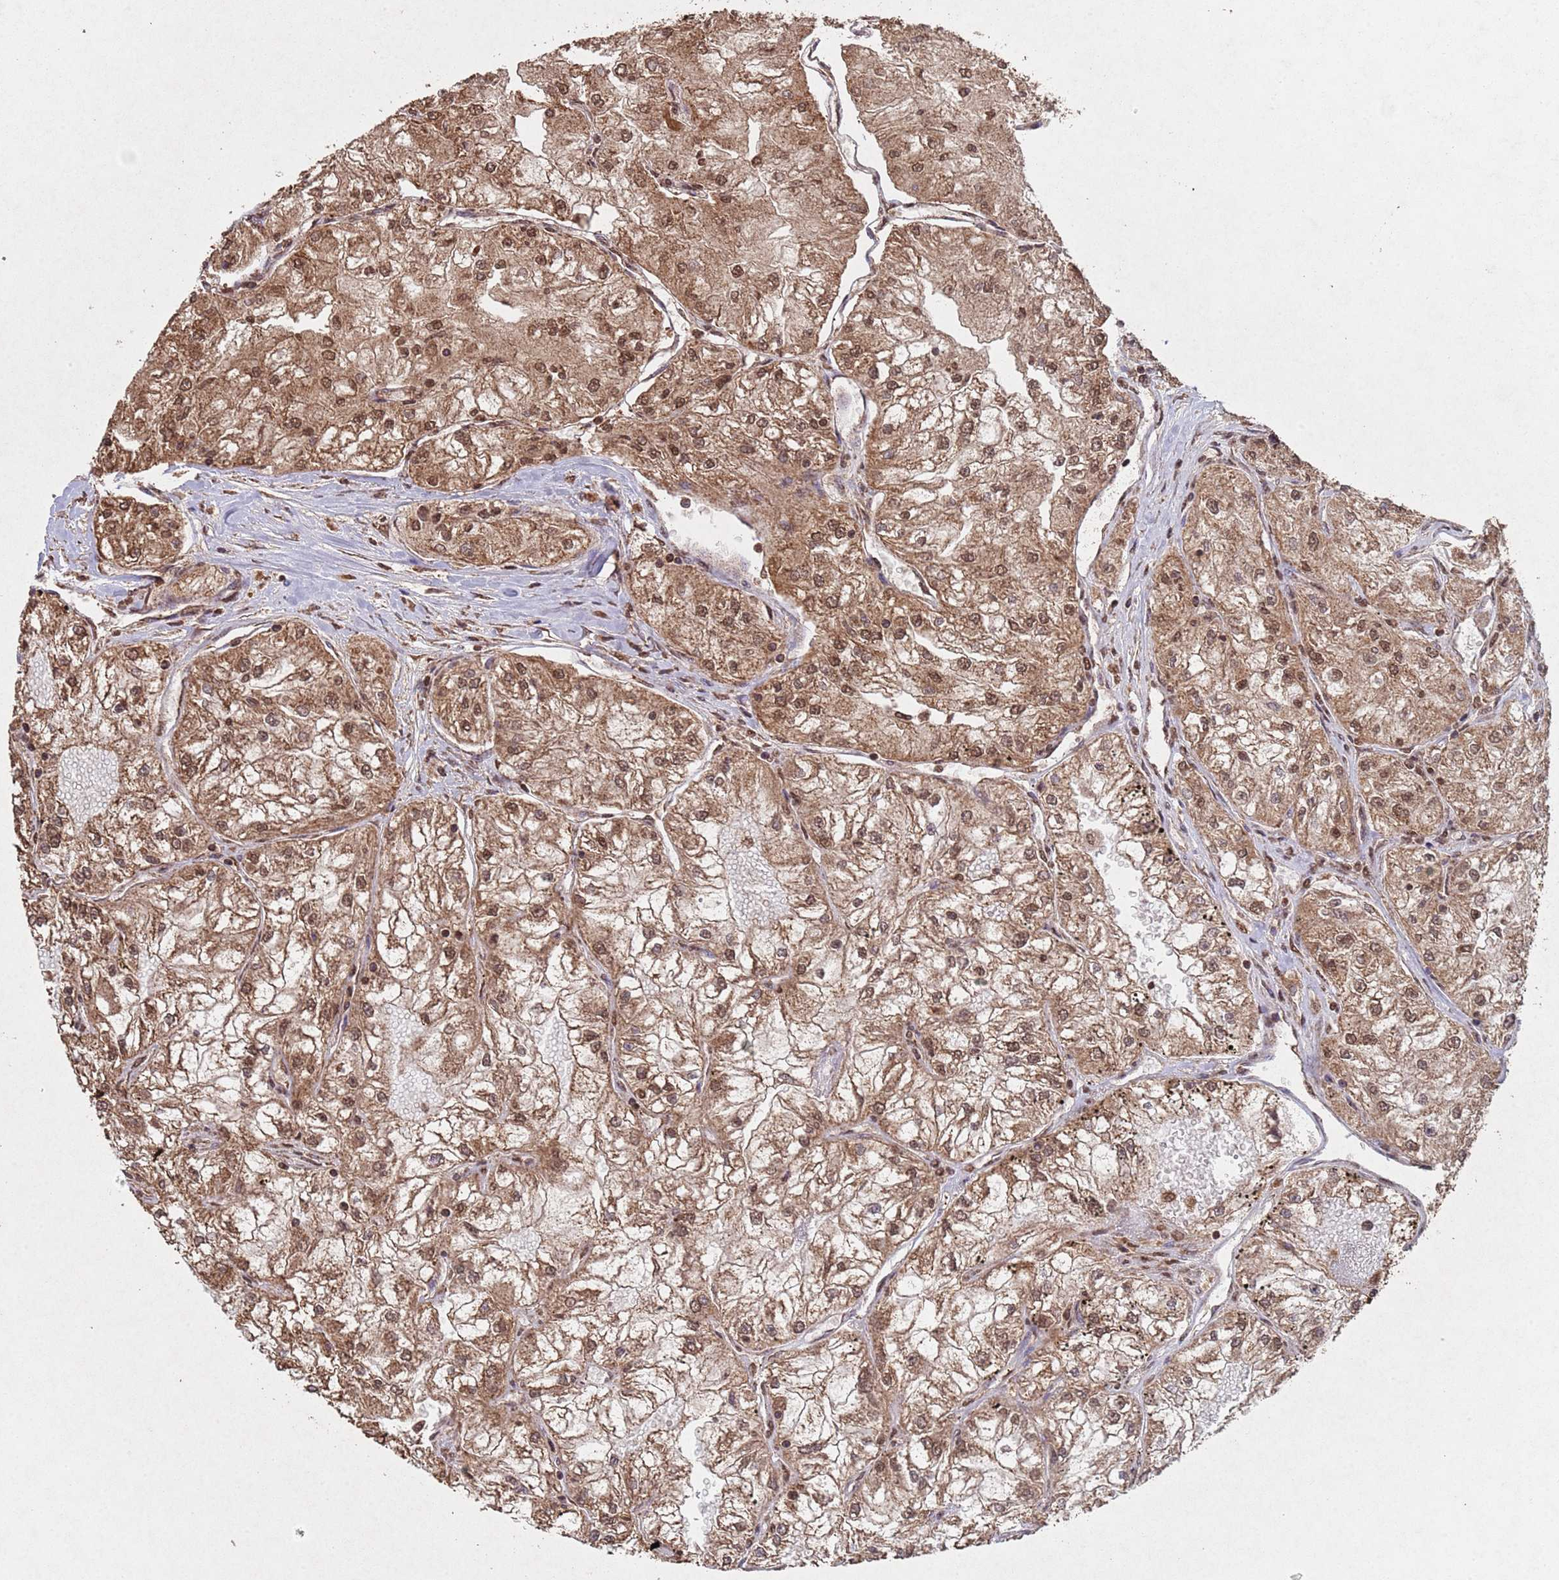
{"staining": {"intensity": "moderate", "quantity": ">75%", "location": "cytoplasmic/membranous,nuclear"}, "tissue": "renal cancer", "cell_type": "Tumor cells", "image_type": "cancer", "snomed": [{"axis": "morphology", "description": "Adenocarcinoma, NOS"}, {"axis": "topography", "description": "Kidney"}], "caption": "Human renal cancer (adenocarcinoma) stained with a brown dye displays moderate cytoplasmic/membranous and nuclear positive expression in approximately >75% of tumor cells.", "gene": "HDAC10", "patient": {"sex": "female", "age": 72}}